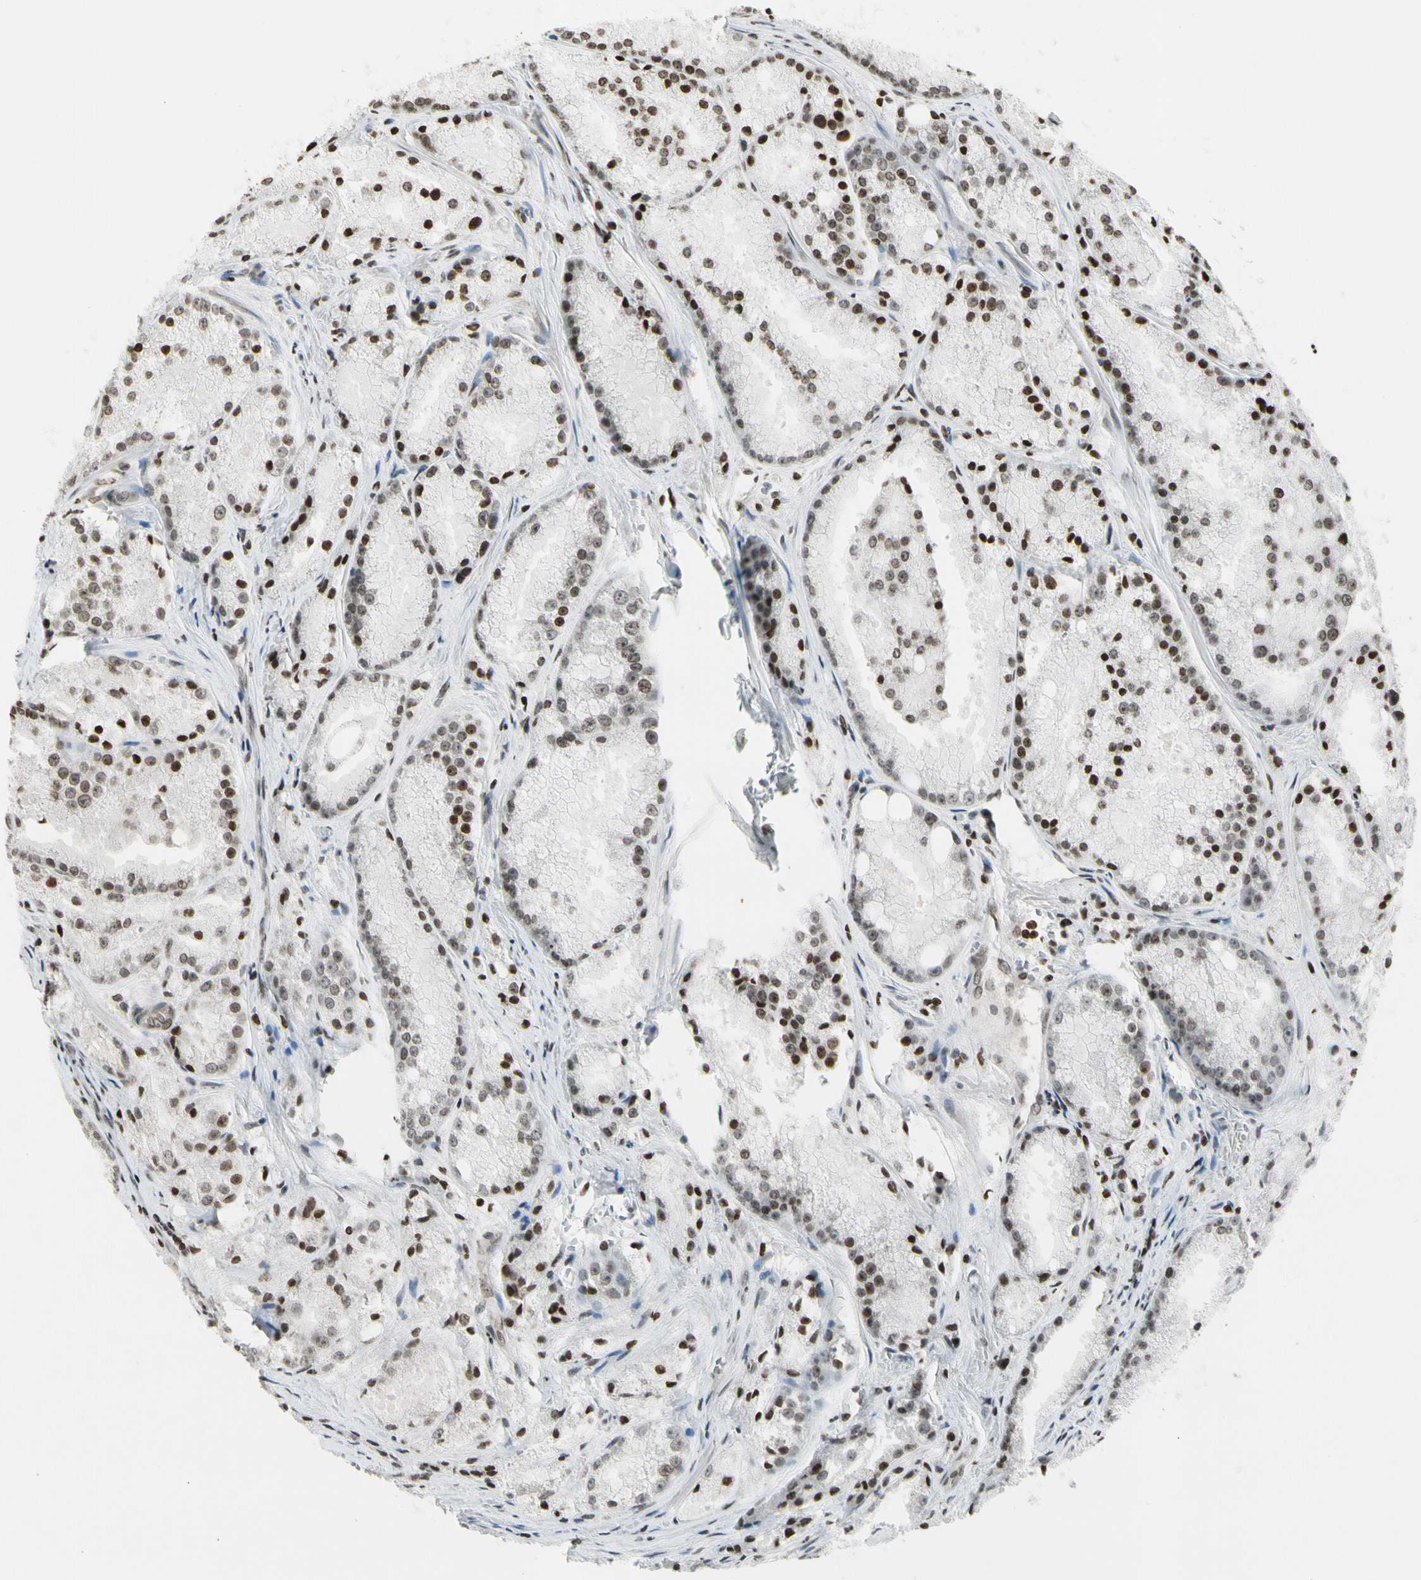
{"staining": {"intensity": "strong", "quantity": "25%-75%", "location": "nuclear"}, "tissue": "prostate cancer", "cell_type": "Tumor cells", "image_type": "cancer", "snomed": [{"axis": "morphology", "description": "Adenocarcinoma, Low grade"}, {"axis": "topography", "description": "Prostate"}], "caption": "Protein analysis of prostate cancer (adenocarcinoma (low-grade)) tissue demonstrates strong nuclear expression in about 25%-75% of tumor cells.", "gene": "RORA", "patient": {"sex": "male", "age": 64}}